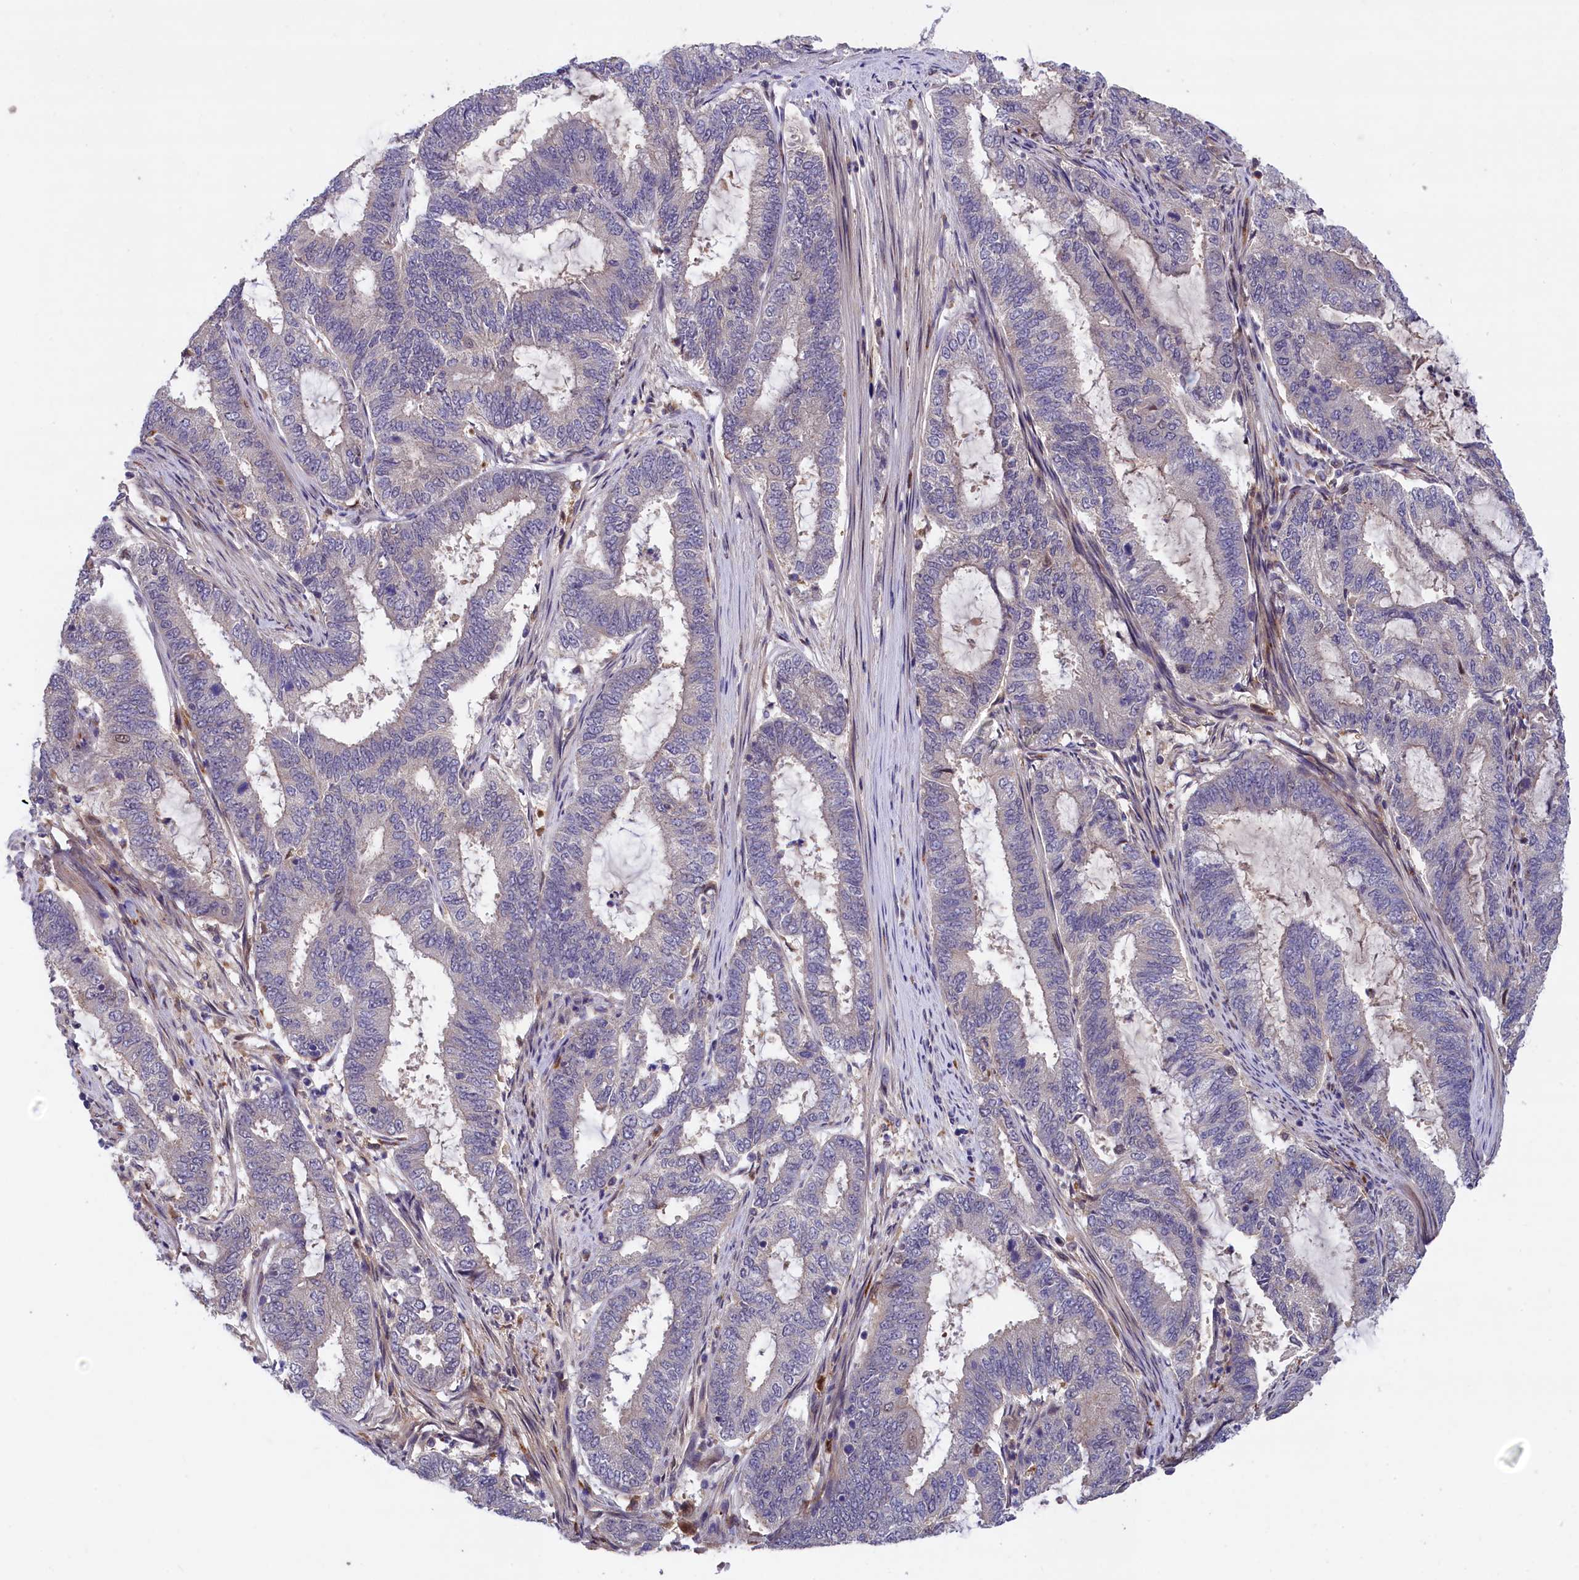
{"staining": {"intensity": "negative", "quantity": "none", "location": "none"}, "tissue": "endometrial cancer", "cell_type": "Tumor cells", "image_type": "cancer", "snomed": [{"axis": "morphology", "description": "Adenocarcinoma, NOS"}, {"axis": "topography", "description": "Endometrium"}], "caption": "Immunohistochemistry (IHC) micrograph of endometrial cancer stained for a protein (brown), which exhibits no staining in tumor cells.", "gene": "NAIP", "patient": {"sex": "female", "age": 51}}